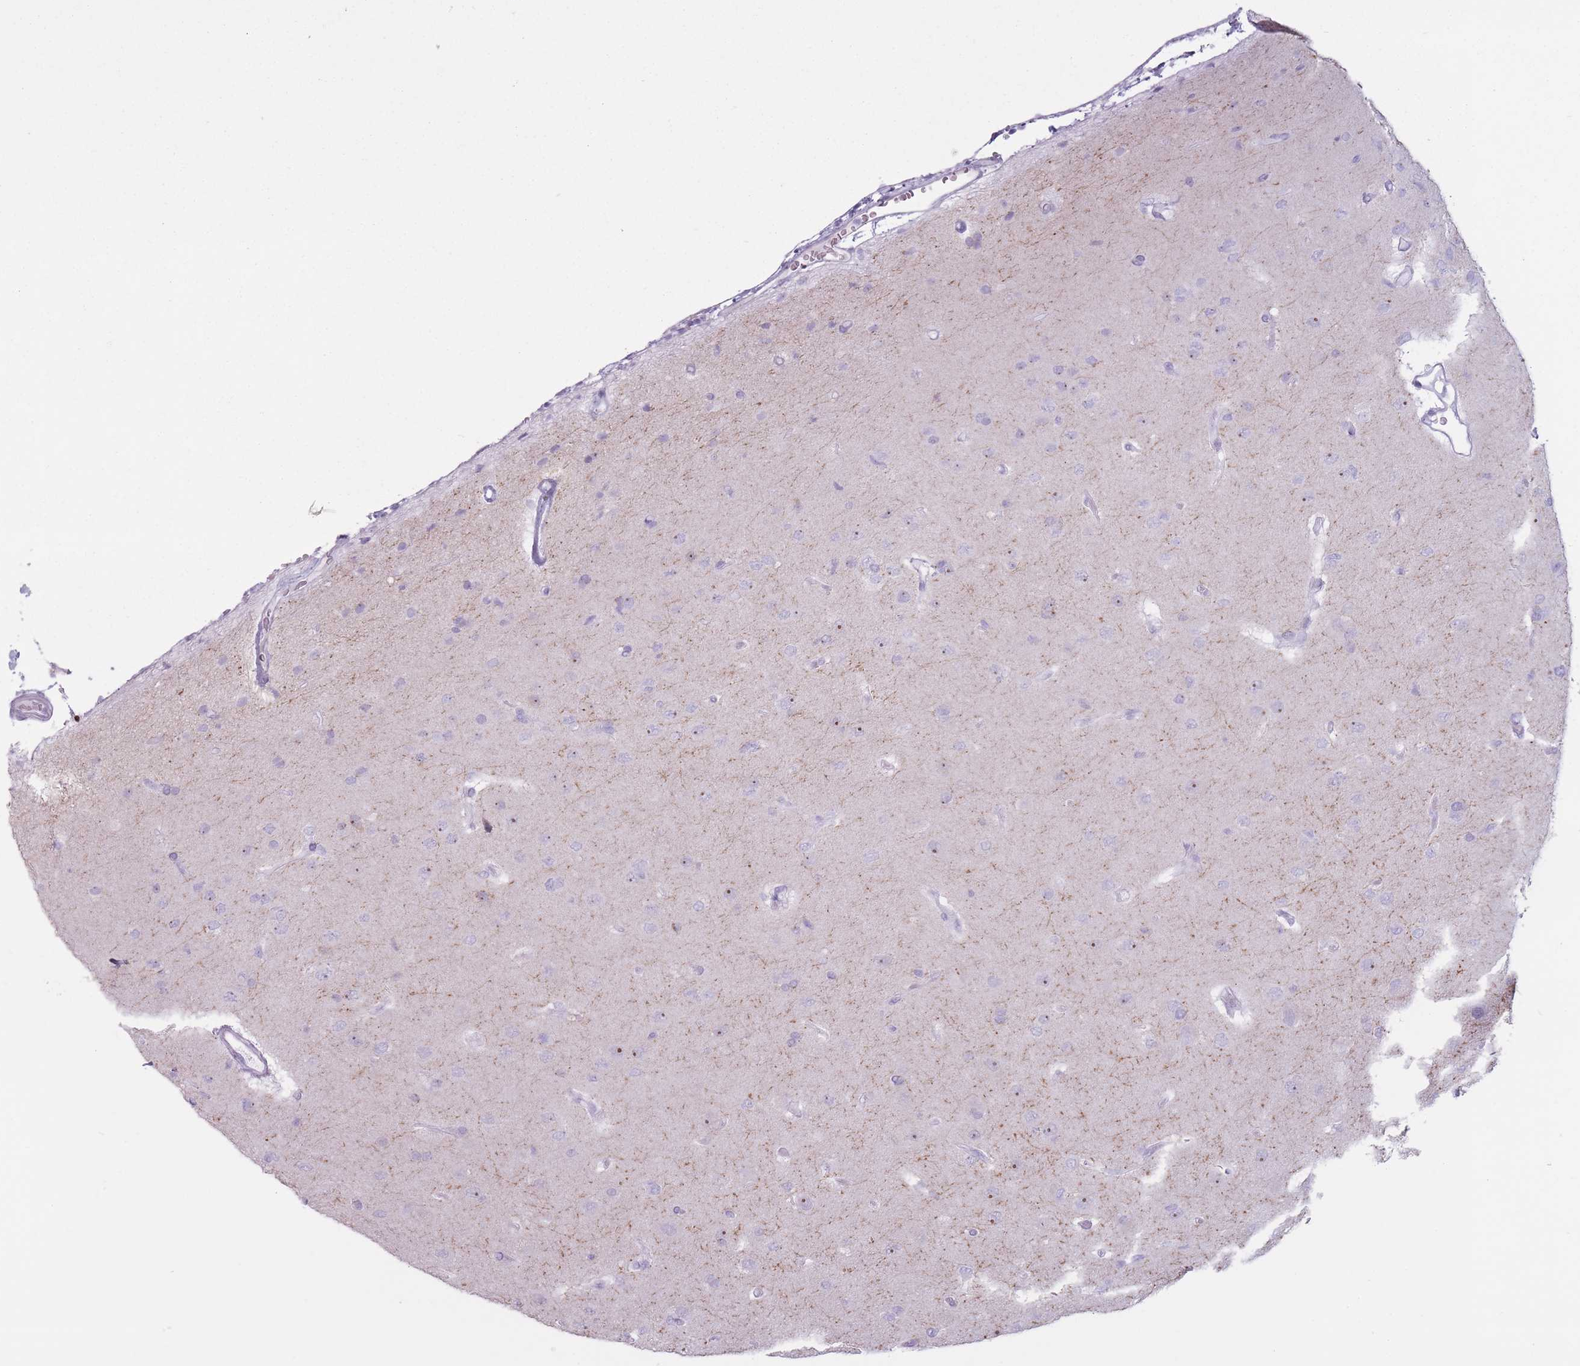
{"staining": {"intensity": "negative", "quantity": "none", "location": "none"}, "tissue": "glioma", "cell_type": "Tumor cells", "image_type": "cancer", "snomed": [{"axis": "morphology", "description": "Glioma, malignant, High grade"}, {"axis": "topography", "description": "Brain"}], "caption": "There is no significant expression in tumor cells of malignant glioma (high-grade). Brightfield microscopy of immunohistochemistry stained with DAB (brown) and hematoxylin (blue), captured at high magnification.", "gene": "PNMA3", "patient": {"sex": "male", "age": 77}}